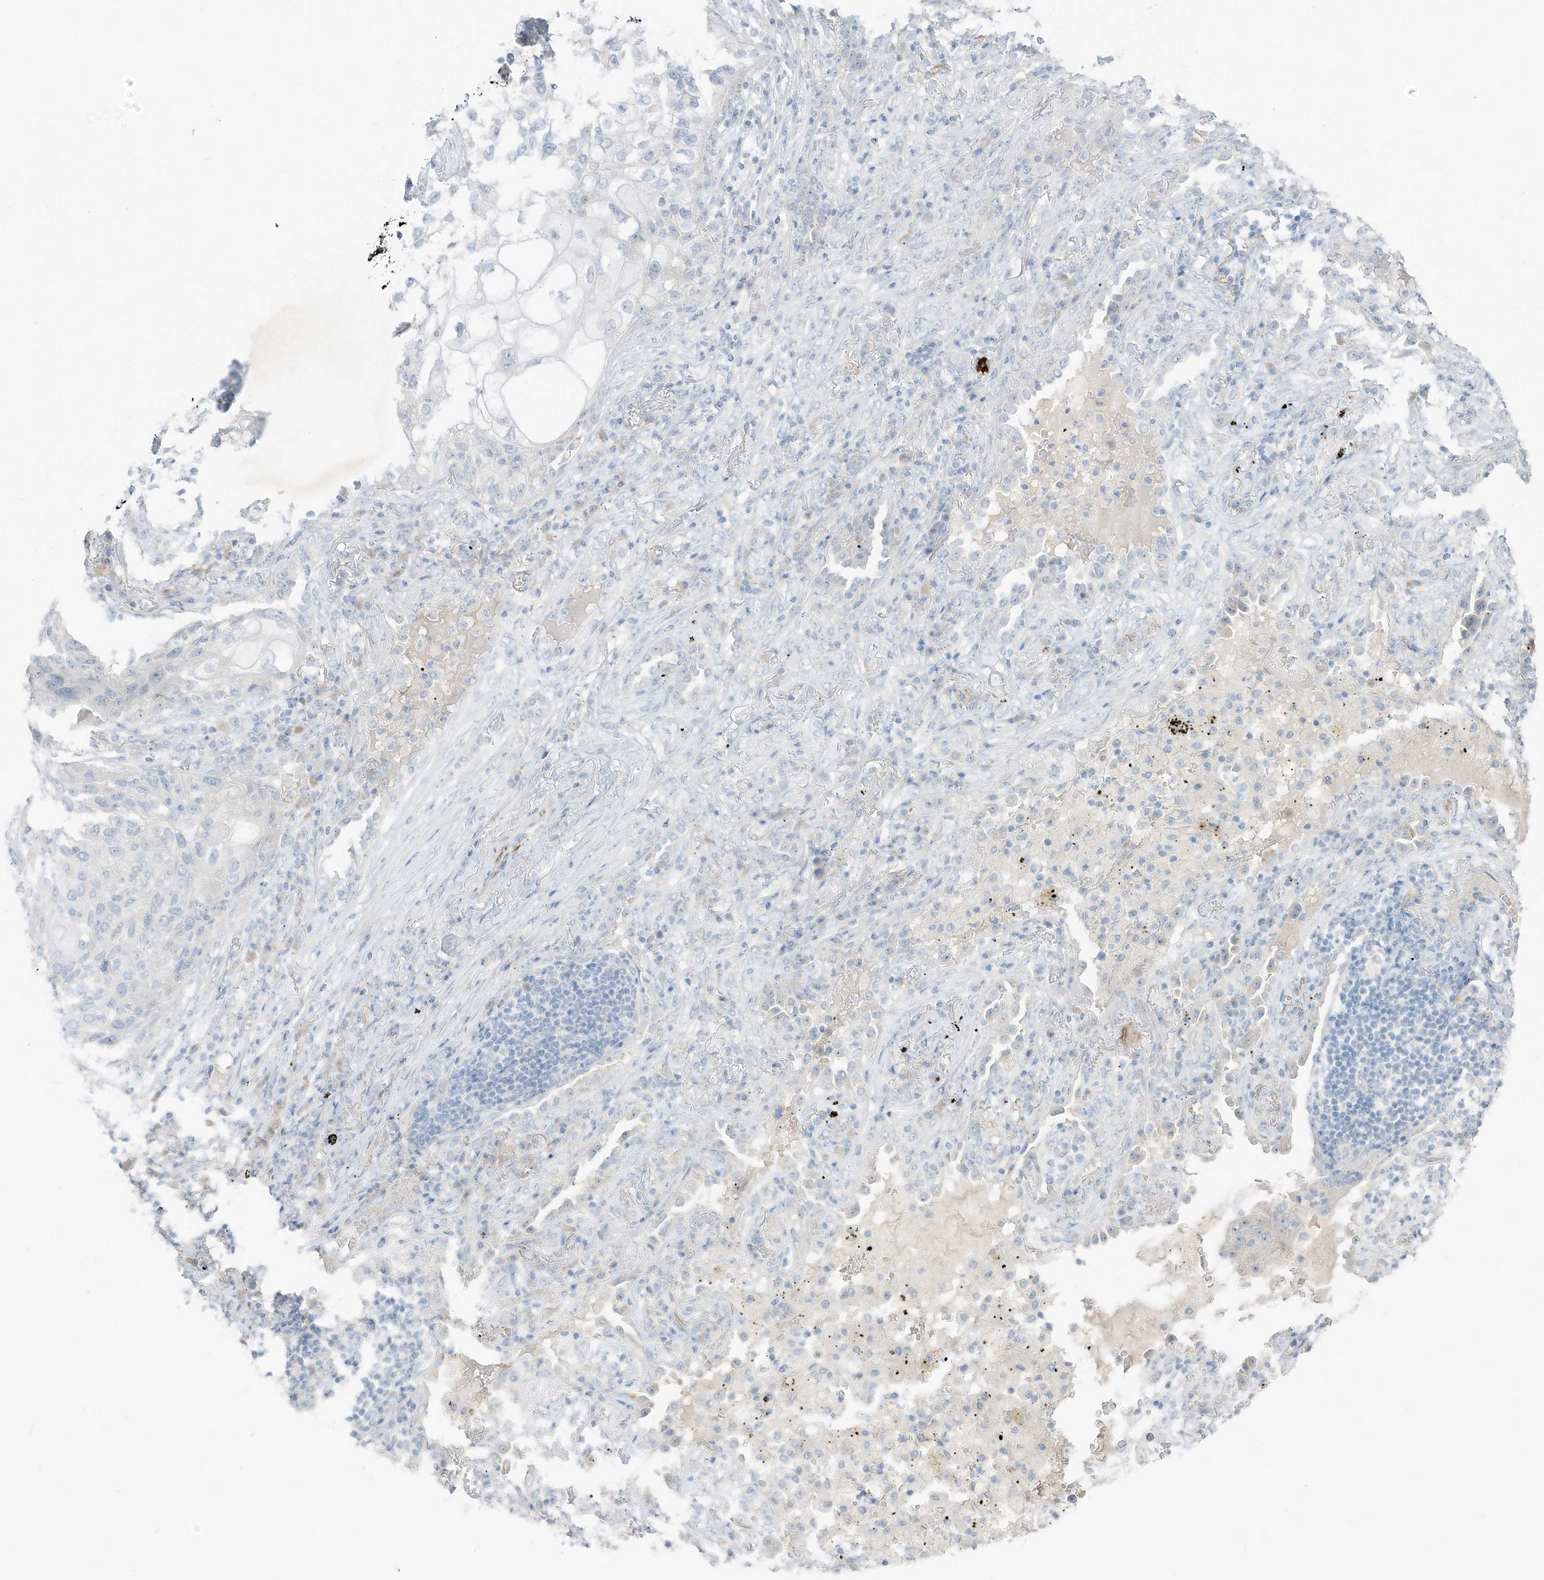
{"staining": {"intensity": "negative", "quantity": "none", "location": "none"}, "tissue": "lung cancer", "cell_type": "Tumor cells", "image_type": "cancer", "snomed": [{"axis": "morphology", "description": "Squamous cell carcinoma, NOS"}, {"axis": "topography", "description": "Lung"}], "caption": "This is an immunohistochemistry (IHC) histopathology image of human lung squamous cell carcinoma. There is no staining in tumor cells.", "gene": "C11orf87", "patient": {"sex": "female", "age": 63}}